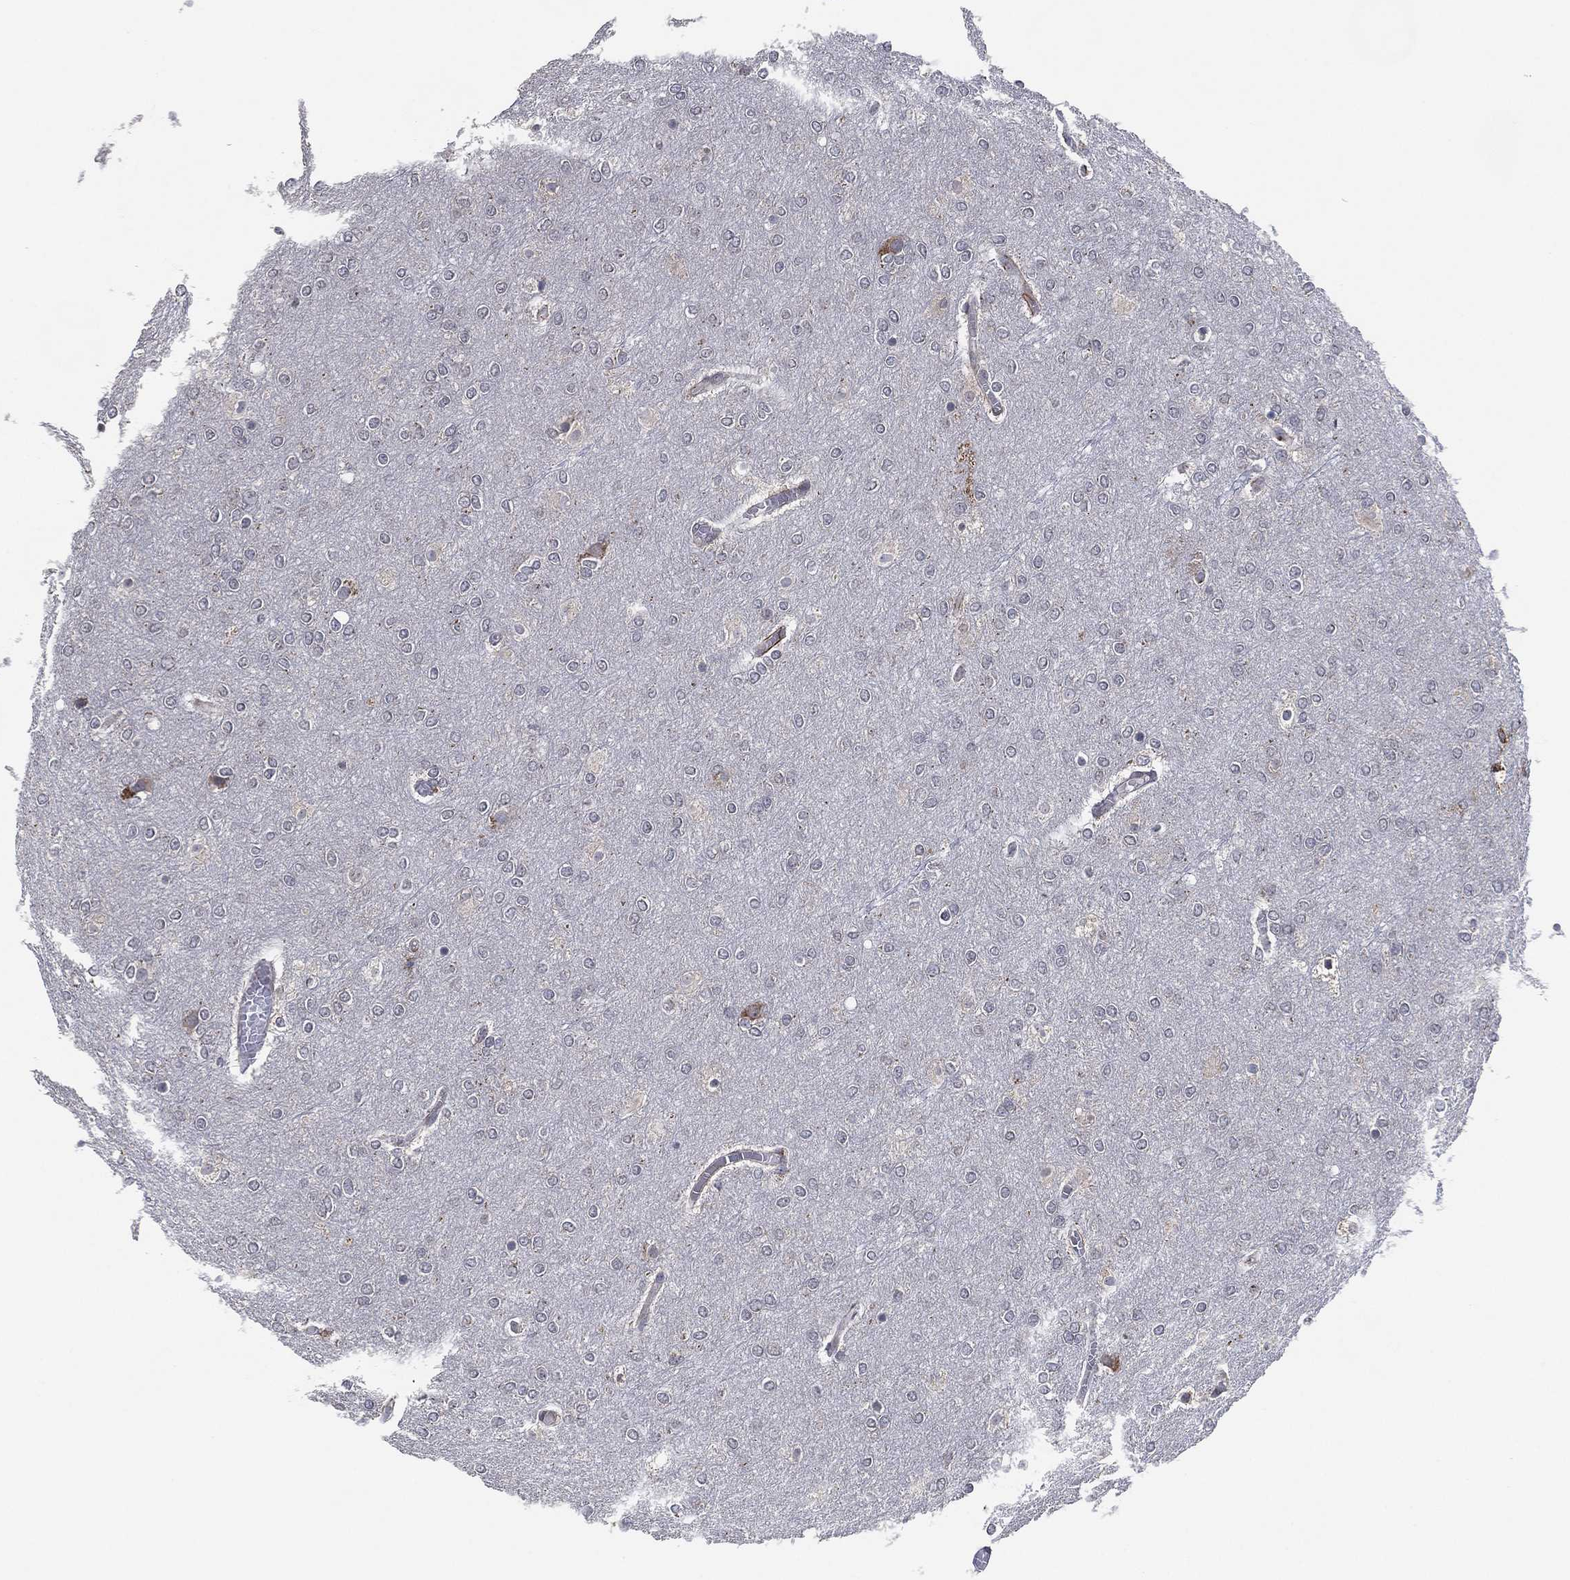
{"staining": {"intensity": "negative", "quantity": "none", "location": "none"}, "tissue": "glioma", "cell_type": "Tumor cells", "image_type": "cancer", "snomed": [{"axis": "morphology", "description": "Glioma, malignant, High grade"}, {"axis": "topography", "description": "Brain"}], "caption": "This histopathology image is of malignant glioma (high-grade) stained with immunohistochemistry to label a protein in brown with the nuclei are counter-stained blue. There is no staining in tumor cells. Brightfield microscopy of immunohistochemistry (IHC) stained with DAB (brown) and hematoxylin (blue), captured at high magnification.", "gene": "FAM104A", "patient": {"sex": "female", "age": 61}}